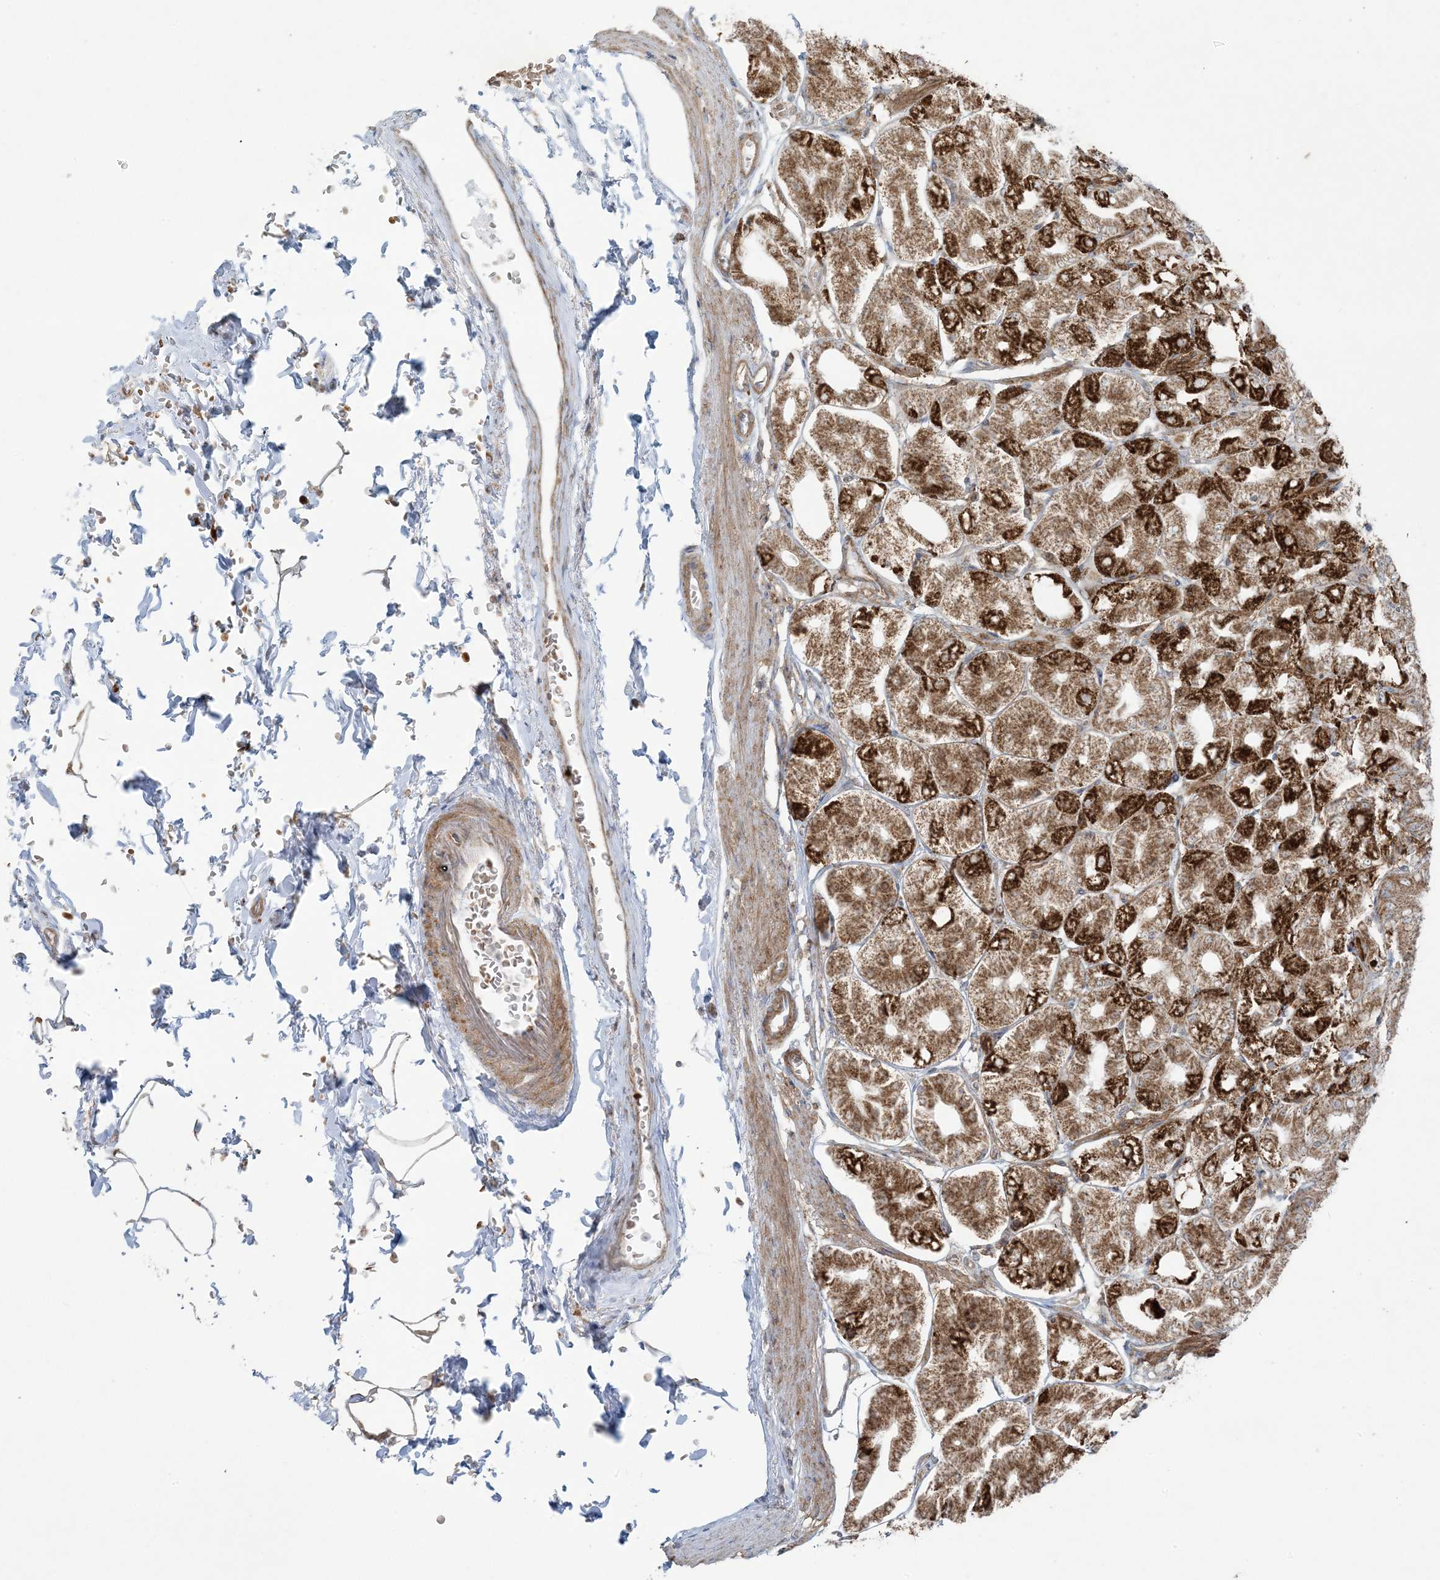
{"staining": {"intensity": "strong", "quantity": ">75%", "location": "cytoplasmic/membranous"}, "tissue": "stomach", "cell_type": "Glandular cells", "image_type": "normal", "snomed": [{"axis": "morphology", "description": "Normal tissue, NOS"}, {"axis": "topography", "description": "Stomach, lower"}], "caption": "Strong cytoplasmic/membranous positivity is identified in about >75% of glandular cells in benign stomach.", "gene": "PIK3R4", "patient": {"sex": "male", "age": 71}}